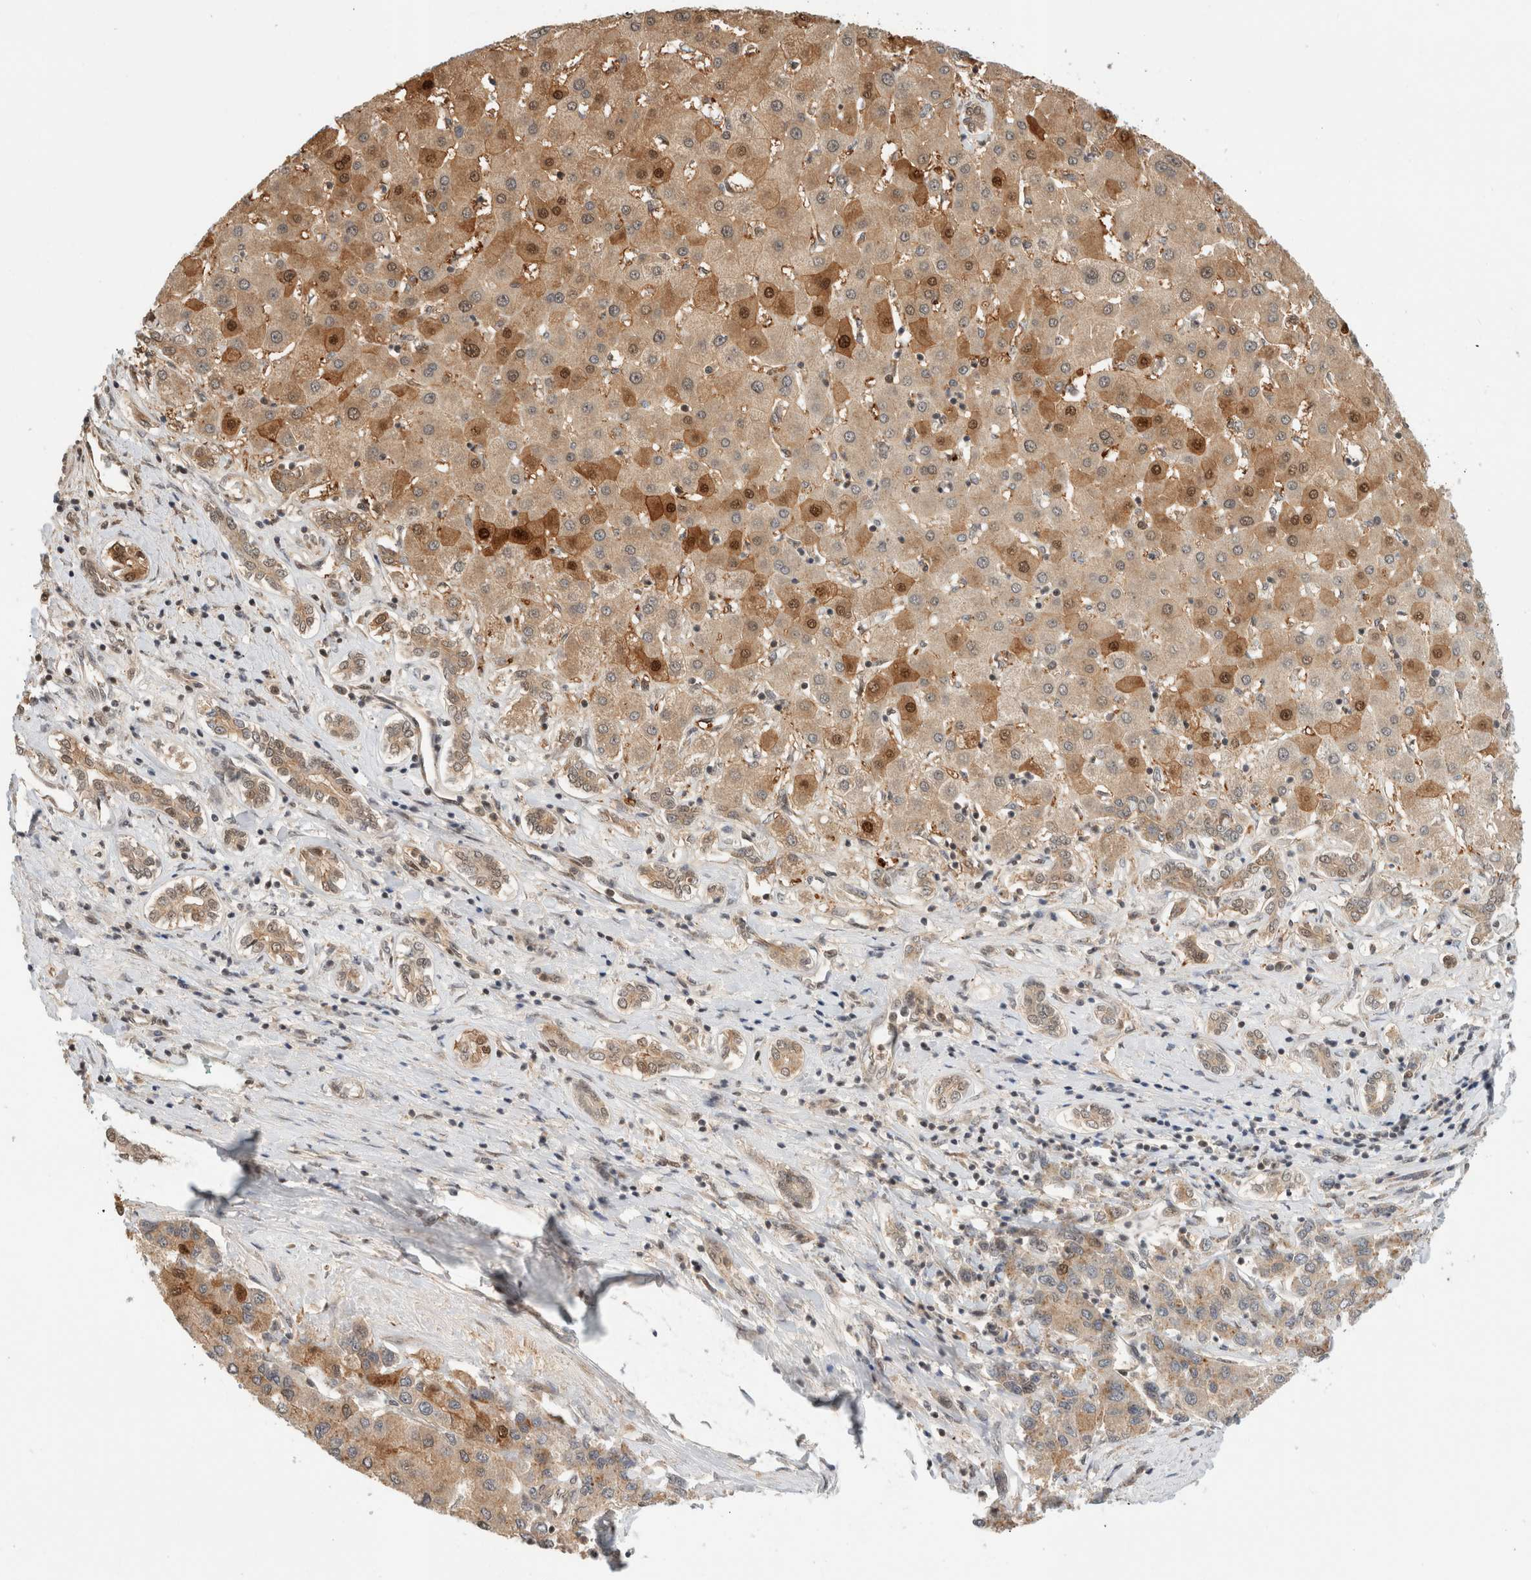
{"staining": {"intensity": "moderate", "quantity": "<25%", "location": "cytoplasmic/membranous,nuclear"}, "tissue": "liver cancer", "cell_type": "Tumor cells", "image_type": "cancer", "snomed": [{"axis": "morphology", "description": "Carcinoma, Hepatocellular, NOS"}, {"axis": "topography", "description": "Liver"}], "caption": "The image demonstrates staining of liver cancer (hepatocellular carcinoma), revealing moderate cytoplasmic/membranous and nuclear protein staining (brown color) within tumor cells.", "gene": "OTUD6B", "patient": {"sex": "male", "age": 65}}